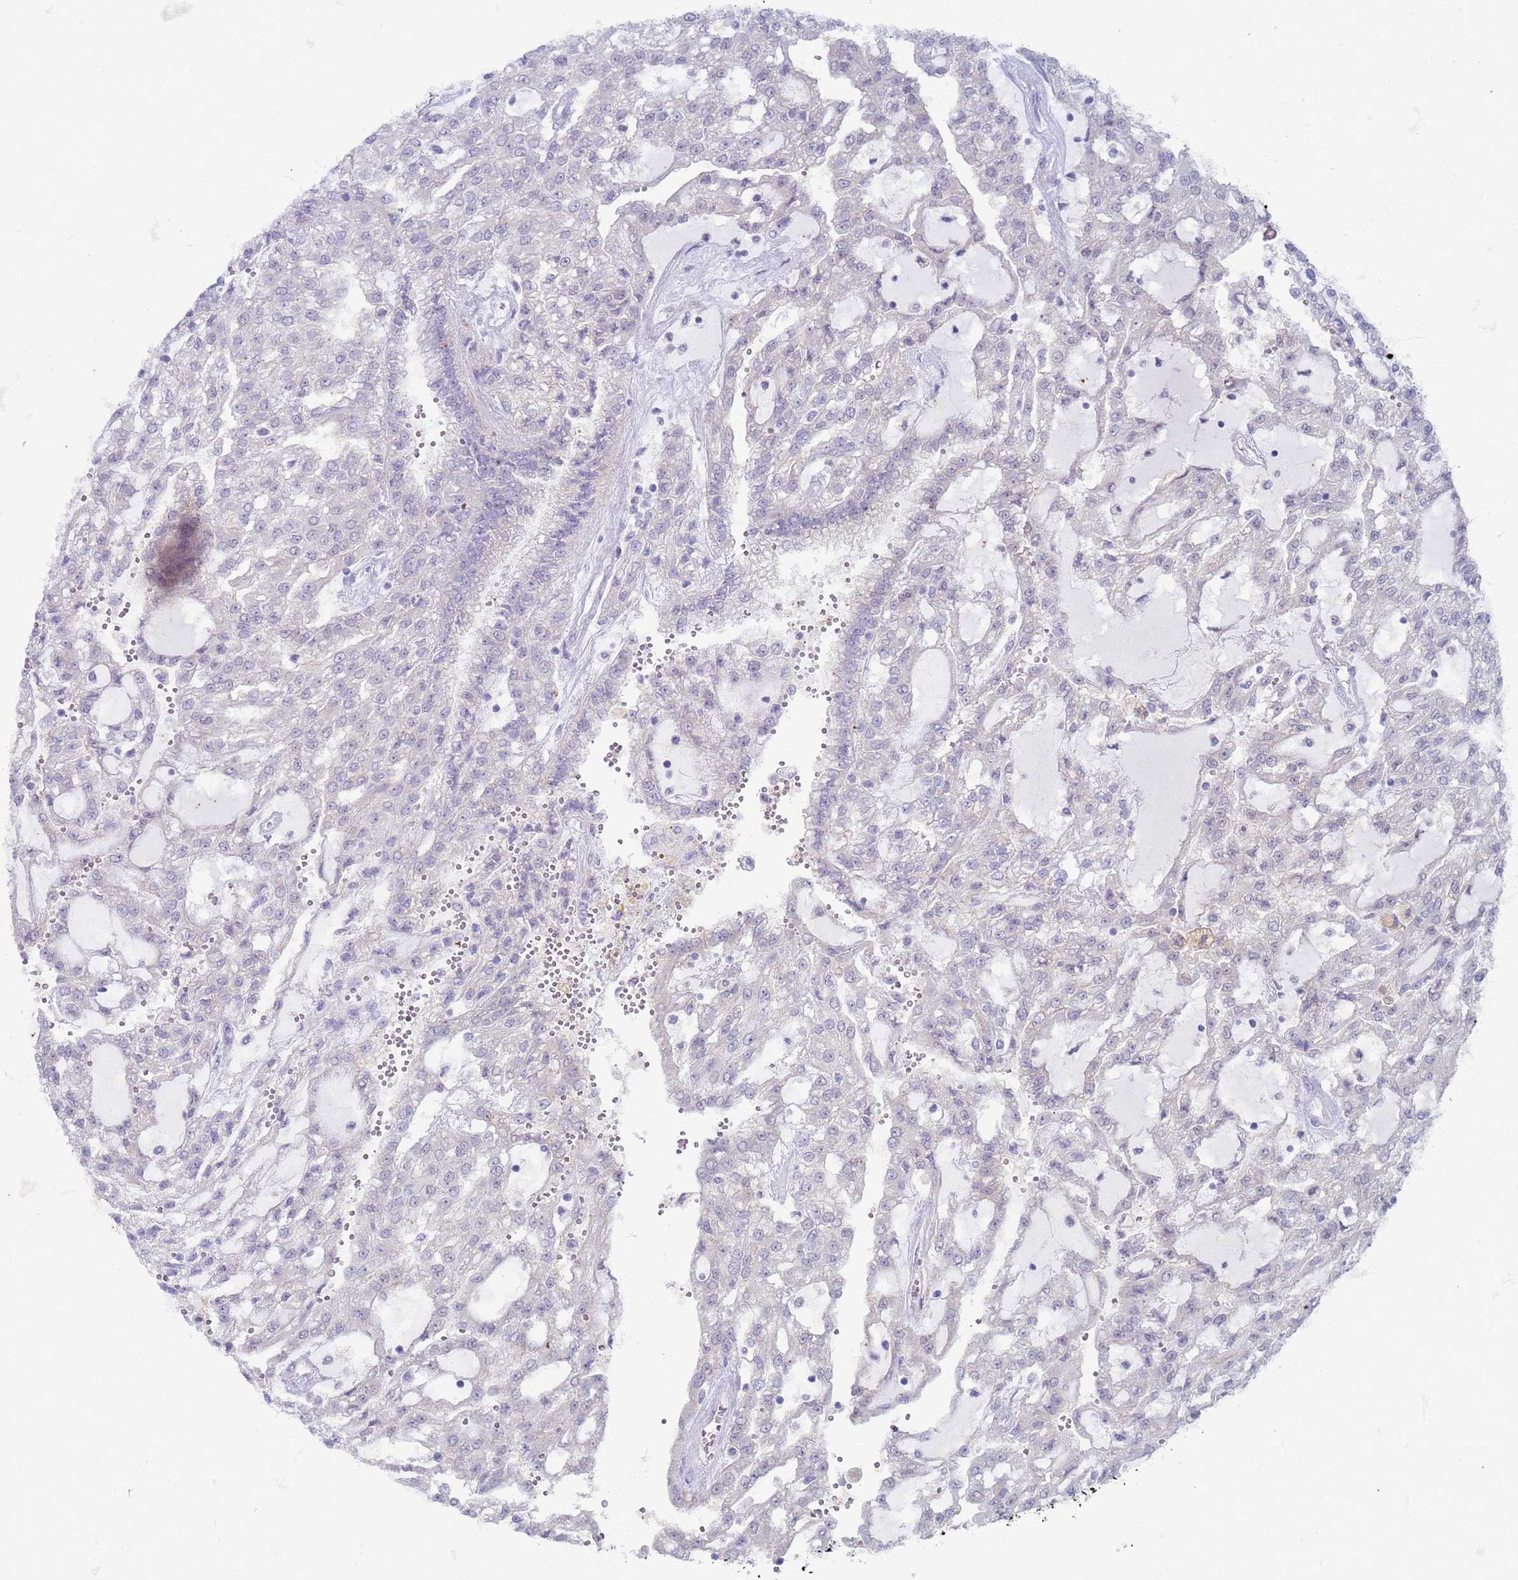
{"staining": {"intensity": "negative", "quantity": "none", "location": "none"}, "tissue": "renal cancer", "cell_type": "Tumor cells", "image_type": "cancer", "snomed": [{"axis": "morphology", "description": "Adenocarcinoma, NOS"}, {"axis": "topography", "description": "Kidney"}], "caption": "A high-resolution micrograph shows immunohistochemistry (IHC) staining of renal cancer (adenocarcinoma), which displays no significant expression in tumor cells.", "gene": "SUCO", "patient": {"sex": "male", "age": 63}}